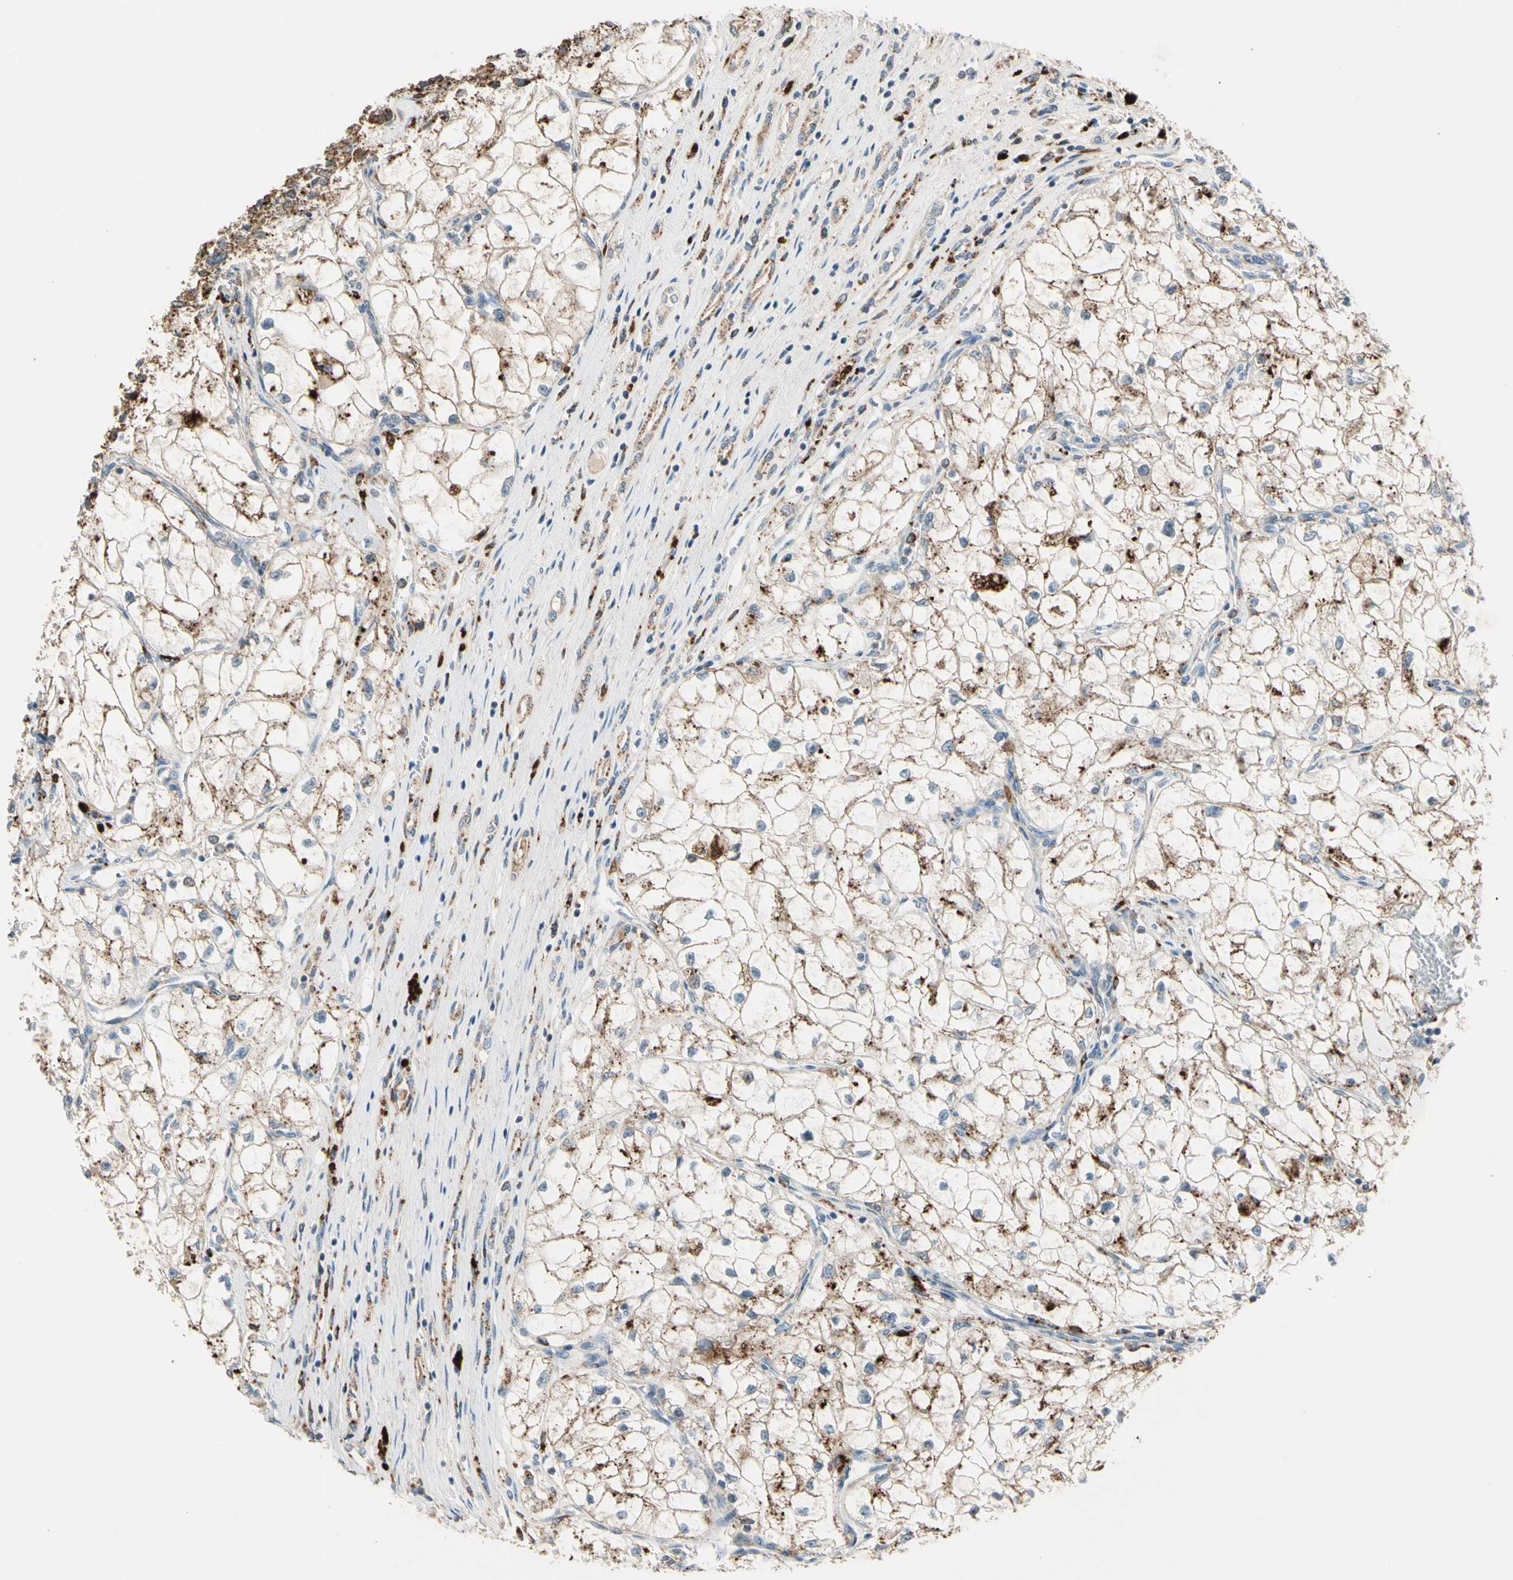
{"staining": {"intensity": "moderate", "quantity": "25%-75%", "location": "cytoplasmic/membranous"}, "tissue": "renal cancer", "cell_type": "Tumor cells", "image_type": "cancer", "snomed": [{"axis": "morphology", "description": "Adenocarcinoma, NOS"}, {"axis": "topography", "description": "Kidney"}], "caption": "Moderate cytoplasmic/membranous expression for a protein is identified in approximately 25%-75% of tumor cells of renal cancer (adenocarcinoma) using immunohistochemistry (IHC).", "gene": "GM2A", "patient": {"sex": "female", "age": 70}}